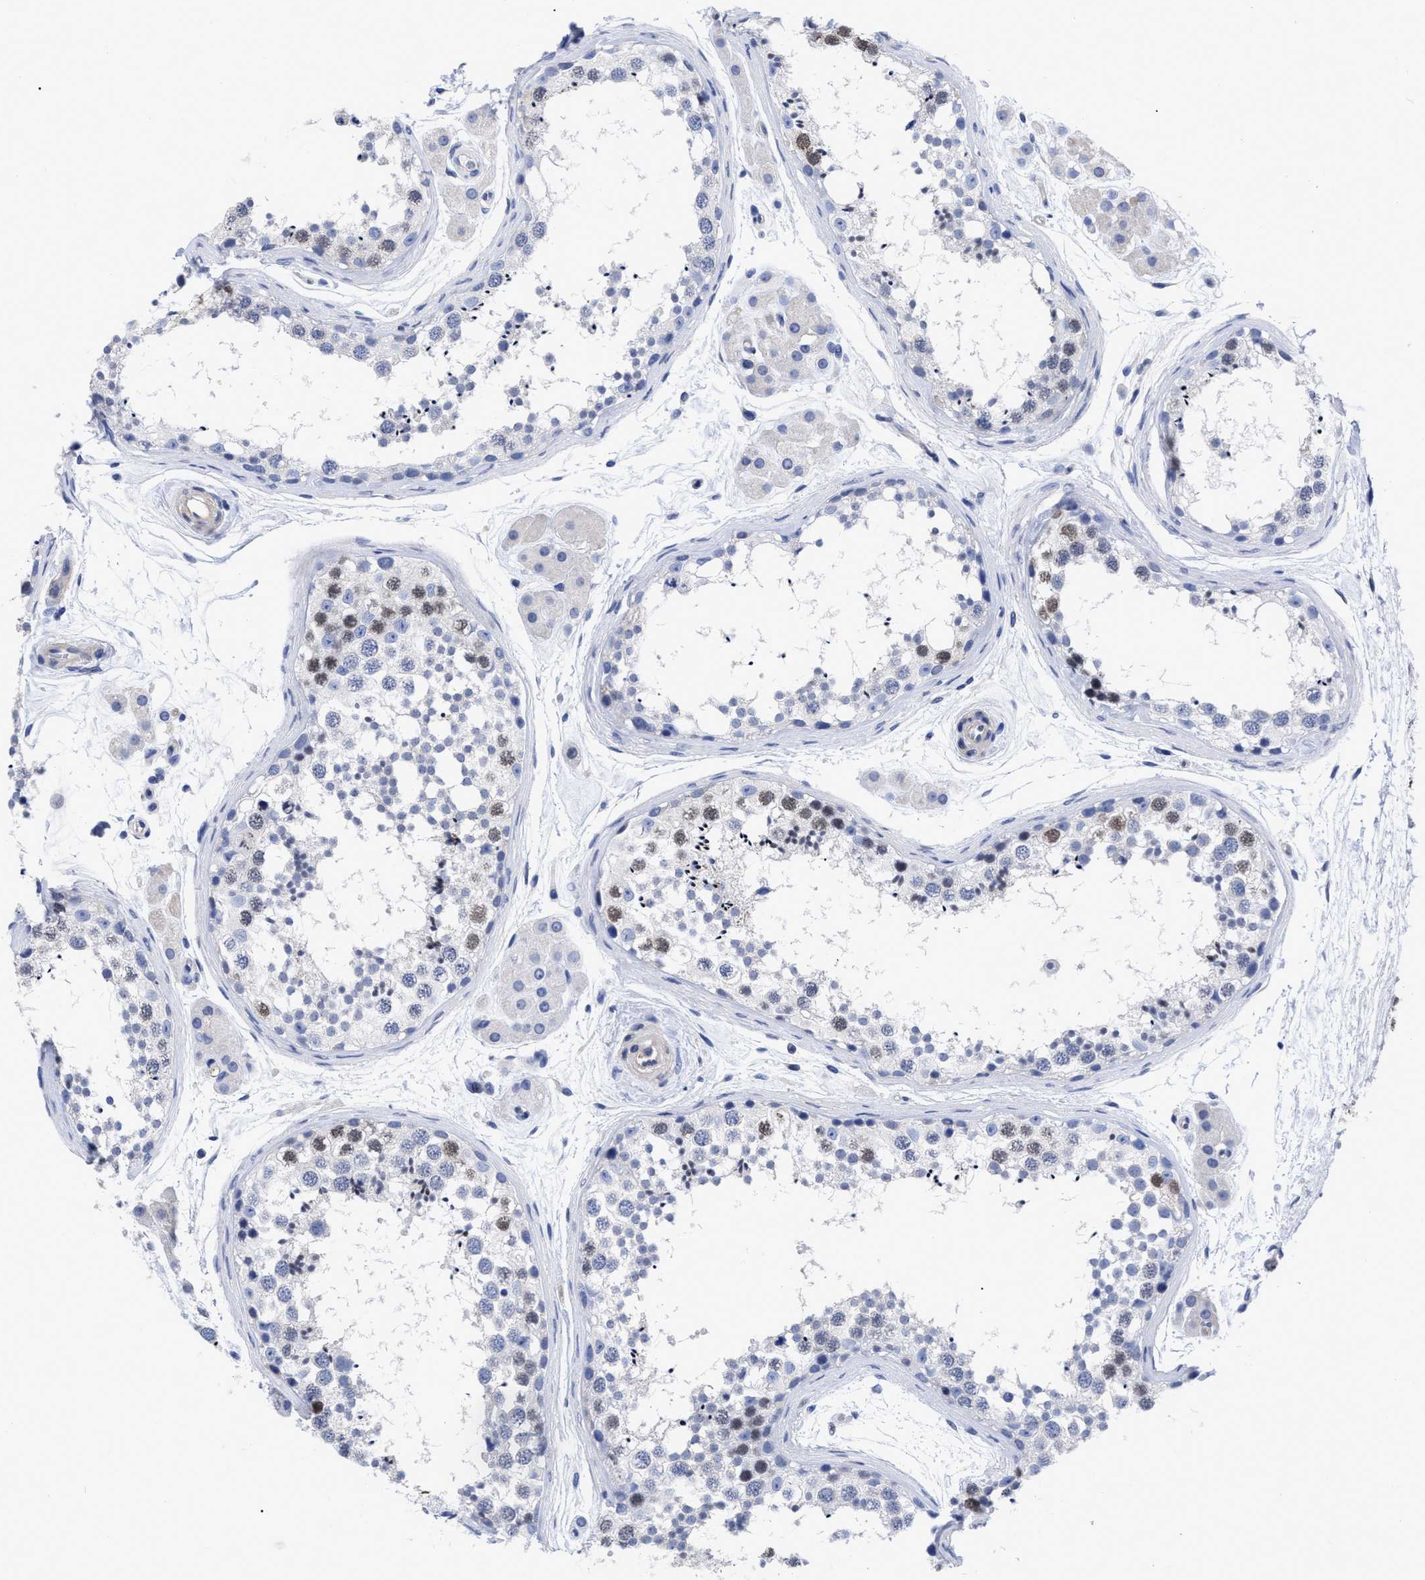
{"staining": {"intensity": "weak", "quantity": "<25%", "location": "nuclear"}, "tissue": "testis", "cell_type": "Cells in seminiferous ducts", "image_type": "normal", "snomed": [{"axis": "morphology", "description": "Normal tissue, NOS"}, {"axis": "topography", "description": "Testis"}], "caption": "A high-resolution micrograph shows immunohistochemistry staining of benign testis, which displays no significant staining in cells in seminiferous ducts. The staining was performed using DAB to visualize the protein expression in brown, while the nuclei were stained in blue with hematoxylin (Magnification: 20x).", "gene": "IRAG2", "patient": {"sex": "male", "age": 56}}